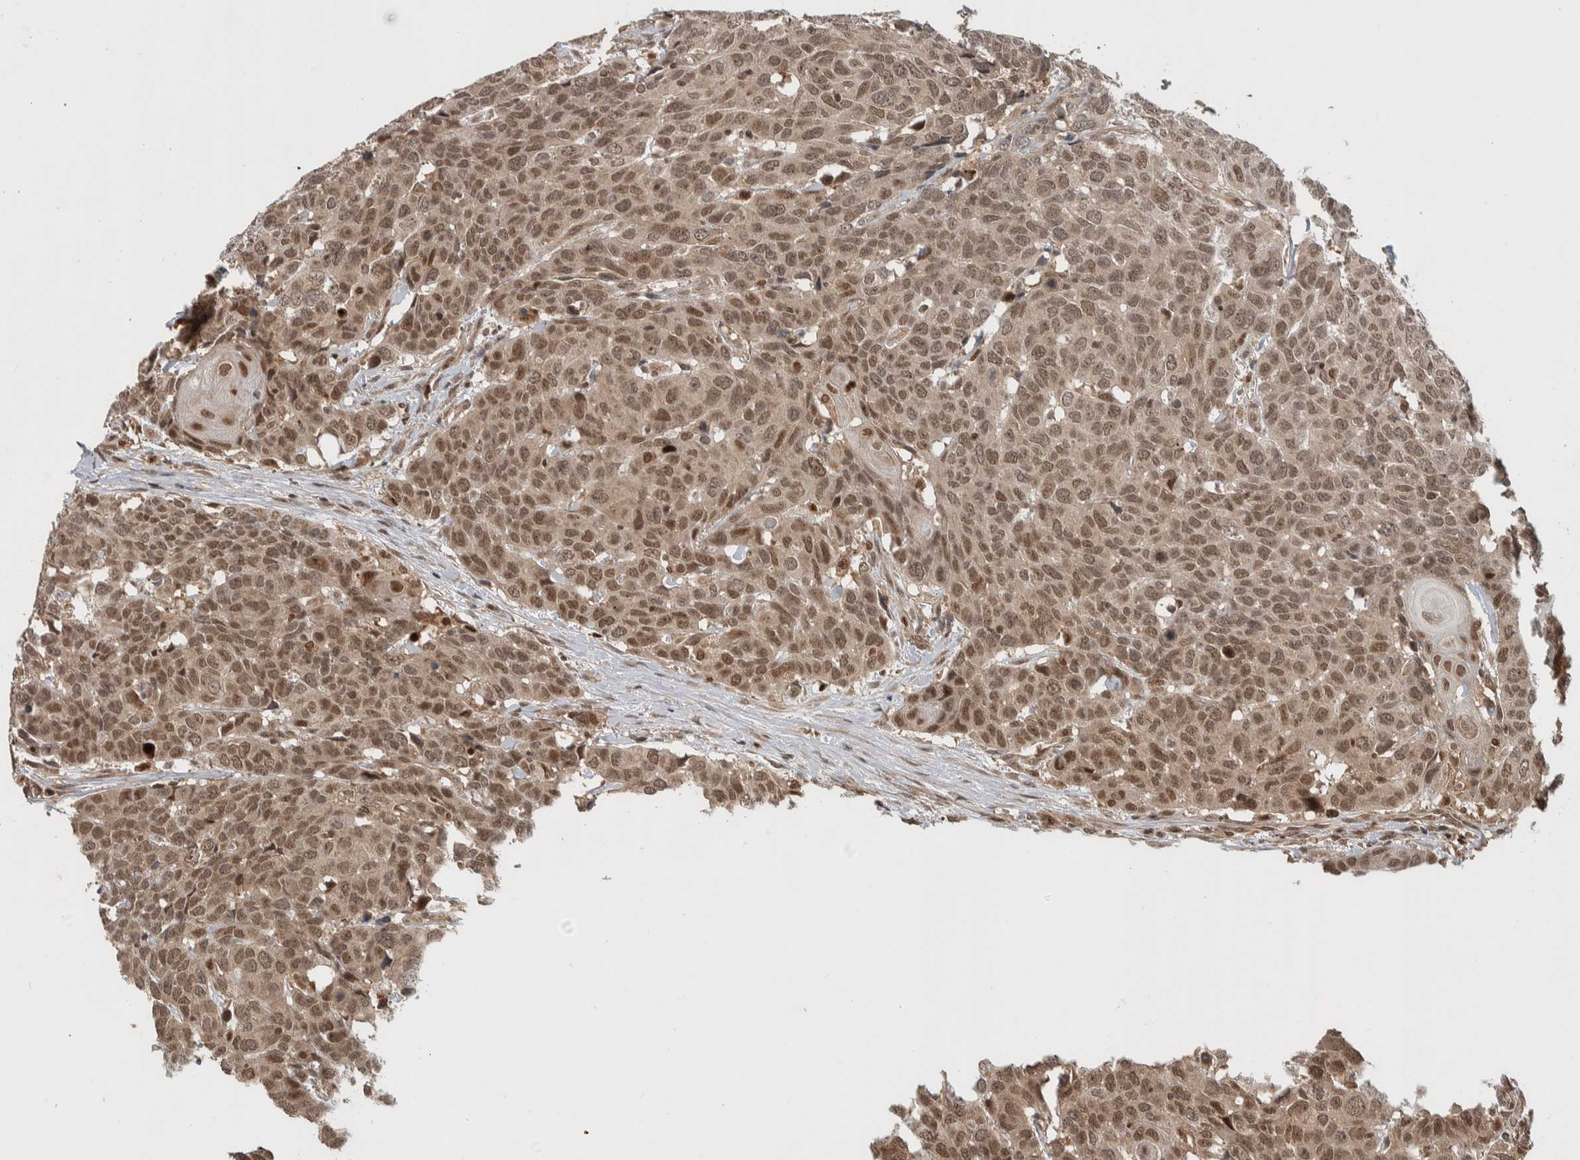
{"staining": {"intensity": "weak", "quantity": ">75%", "location": "nuclear"}, "tissue": "head and neck cancer", "cell_type": "Tumor cells", "image_type": "cancer", "snomed": [{"axis": "morphology", "description": "Squamous cell carcinoma, NOS"}, {"axis": "topography", "description": "Head-Neck"}], "caption": "Protein expression analysis of head and neck cancer (squamous cell carcinoma) demonstrates weak nuclear positivity in approximately >75% of tumor cells.", "gene": "RPS6KA4", "patient": {"sex": "male", "age": 66}}